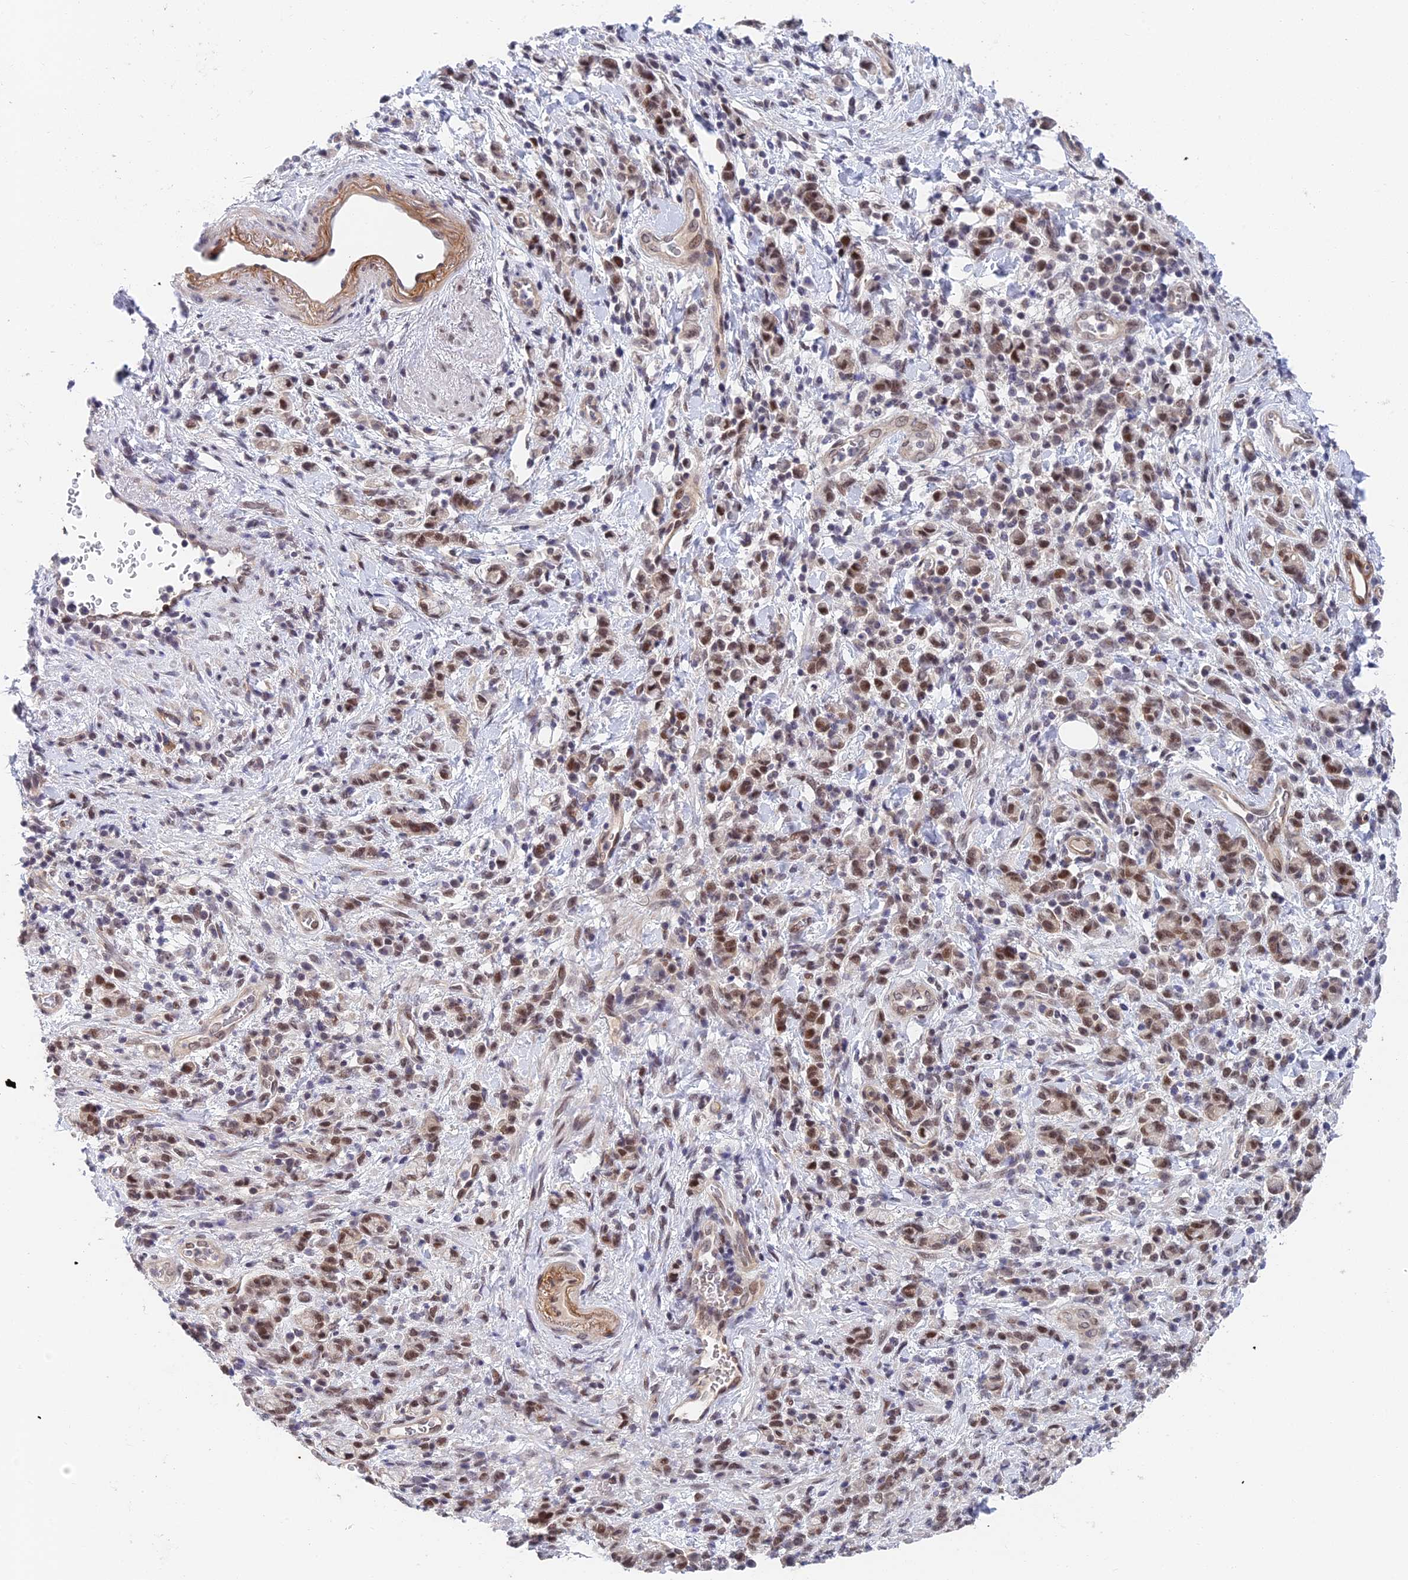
{"staining": {"intensity": "moderate", "quantity": ">75%", "location": "nuclear"}, "tissue": "stomach cancer", "cell_type": "Tumor cells", "image_type": "cancer", "snomed": [{"axis": "morphology", "description": "Adenocarcinoma, NOS"}, {"axis": "topography", "description": "Stomach"}], "caption": "Stomach cancer (adenocarcinoma) stained with a protein marker exhibits moderate staining in tumor cells.", "gene": "NSMCE1", "patient": {"sex": "male", "age": 77}}